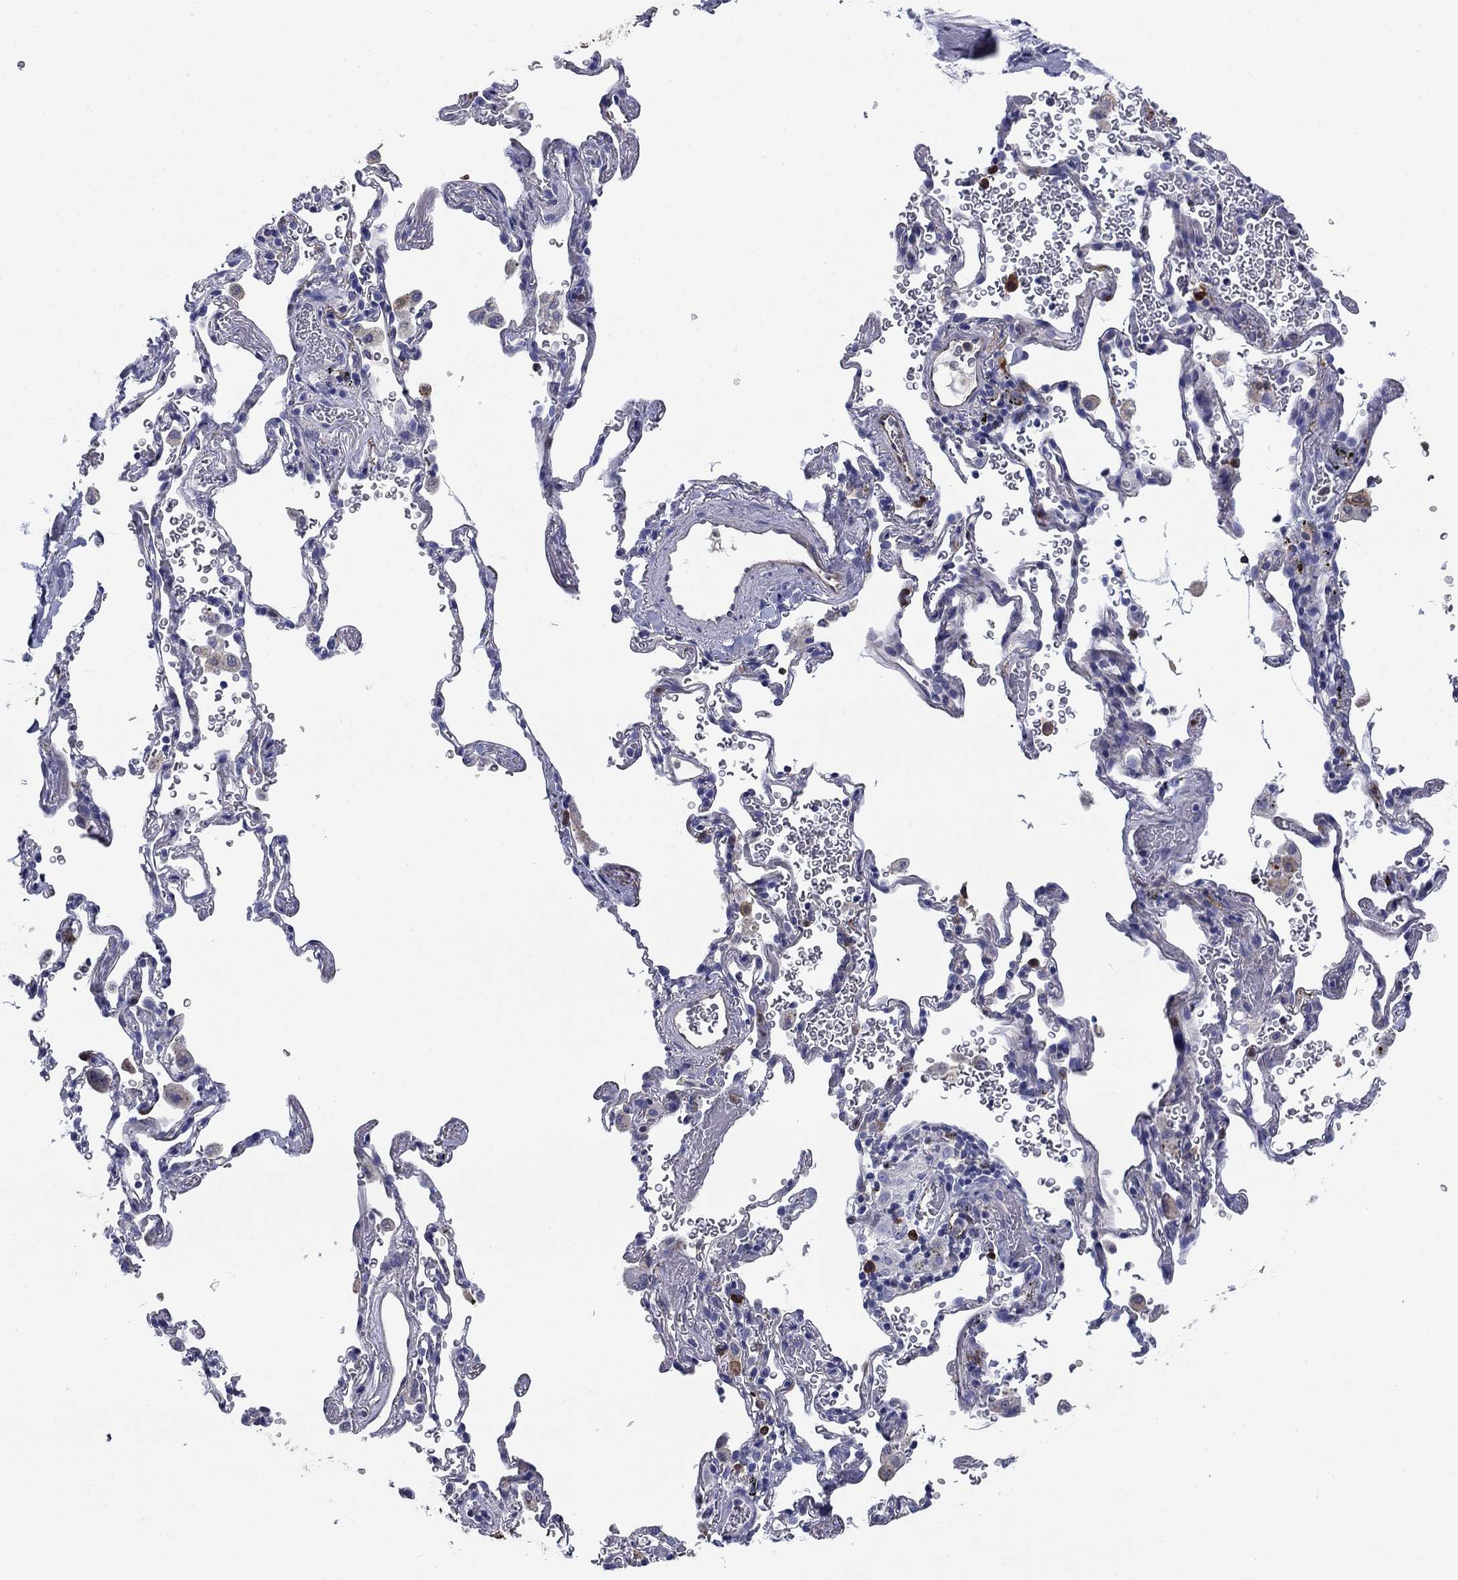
{"staining": {"intensity": "negative", "quantity": "none", "location": "none"}, "tissue": "adipose tissue", "cell_type": "Adipocytes", "image_type": "normal", "snomed": [{"axis": "morphology", "description": "Normal tissue, NOS"}, {"axis": "morphology", "description": "Adenocarcinoma, NOS"}, {"axis": "topography", "description": "Cartilage tissue"}, {"axis": "topography", "description": "Lung"}], "caption": "Immunohistochemistry (IHC) of benign human adipose tissue reveals no staining in adipocytes.", "gene": "STMN1", "patient": {"sex": "male", "age": 59}}